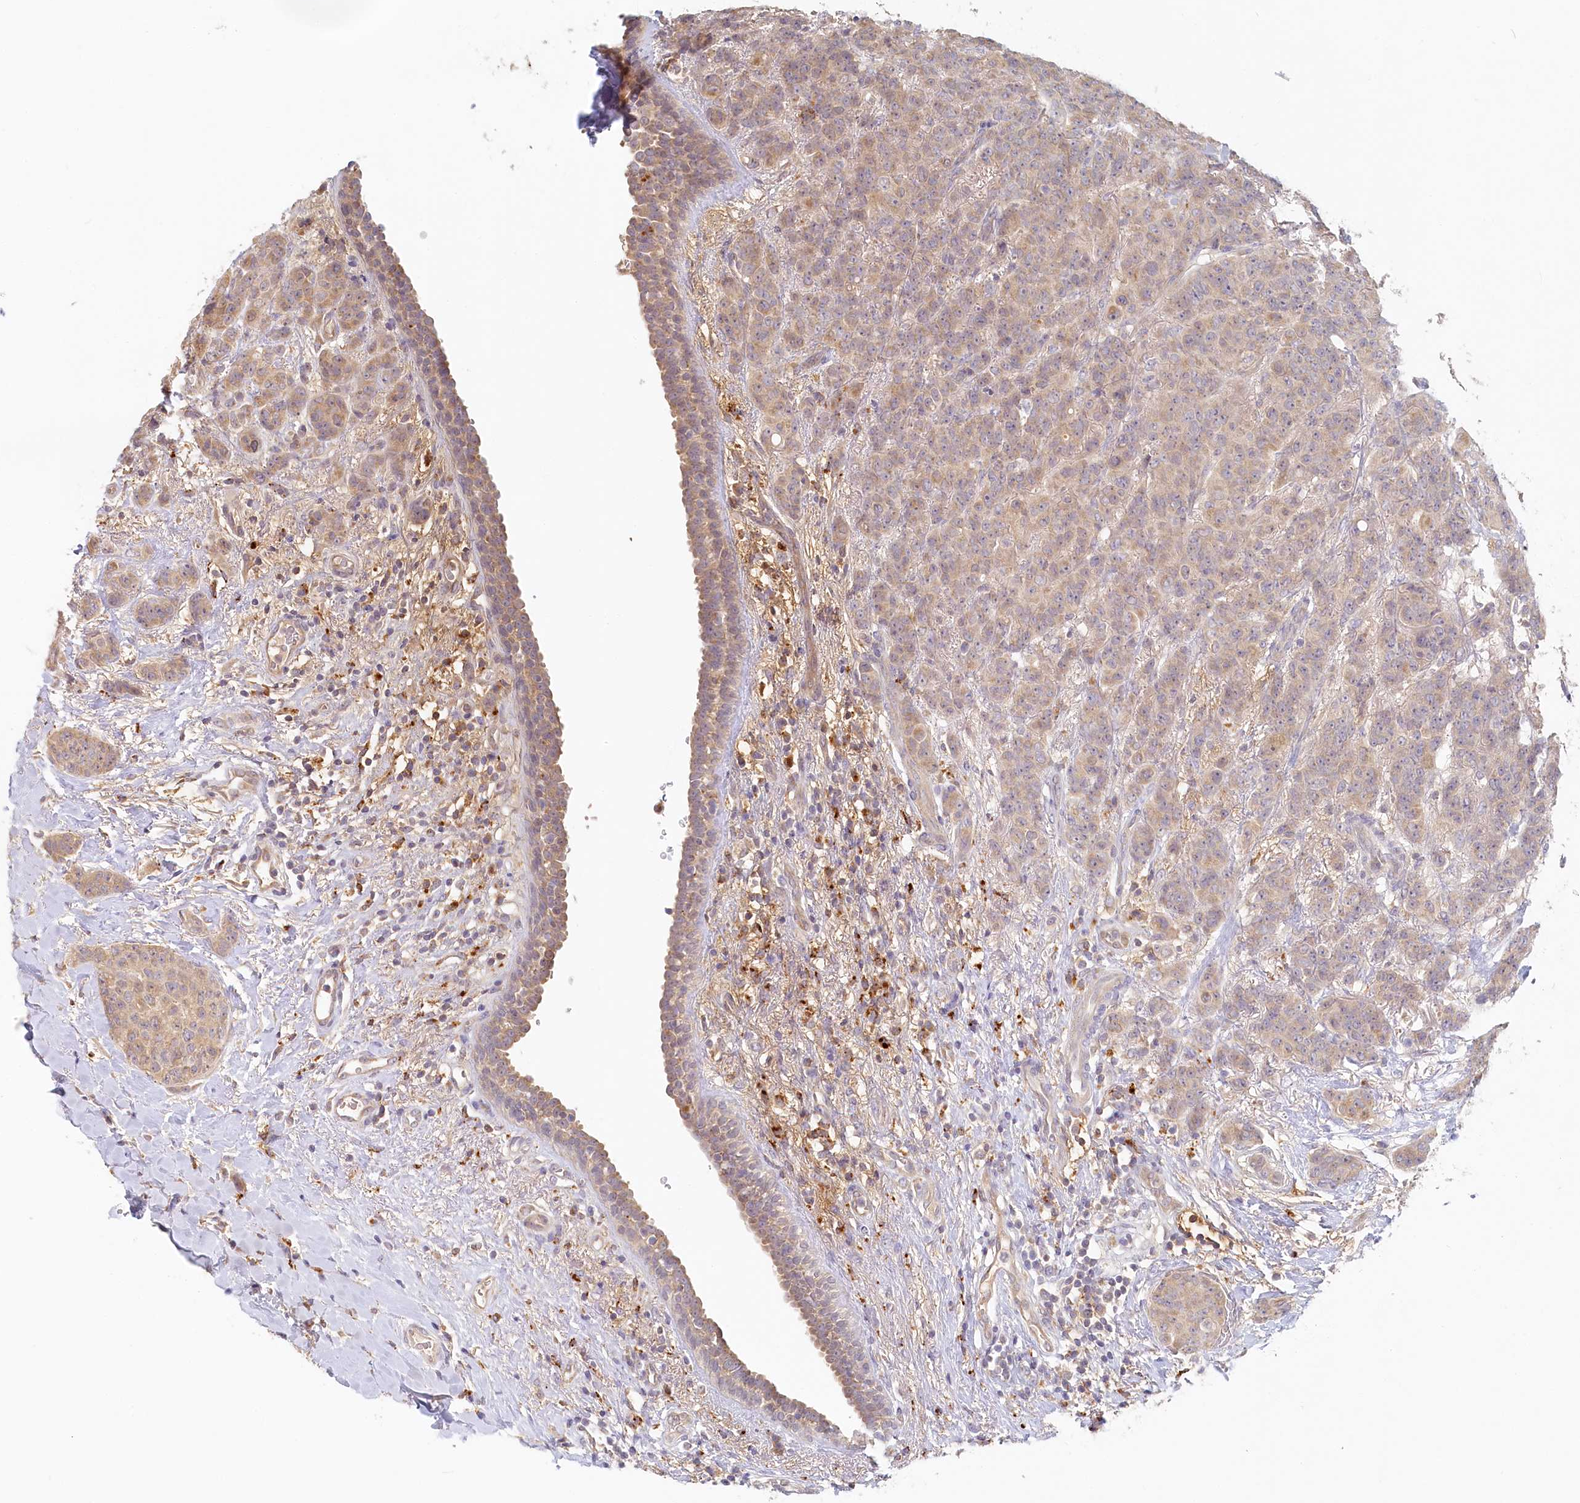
{"staining": {"intensity": "weak", "quantity": "25%-75%", "location": "cytoplasmic/membranous"}, "tissue": "breast cancer", "cell_type": "Tumor cells", "image_type": "cancer", "snomed": [{"axis": "morphology", "description": "Duct carcinoma"}, {"axis": "topography", "description": "Breast"}], "caption": "A high-resolution histopathology image shows immunohistochemistry (IHC) staining of breast invasive ductal carcinoma, which displays weak cytoplasmic/membranous positivity in about 25%-75% of tumor cells. (Brightfield microscopy of DAB IHC at high magnification).", "gene": "VSIG1", "patient": {"sex": "female", "age": 40}}